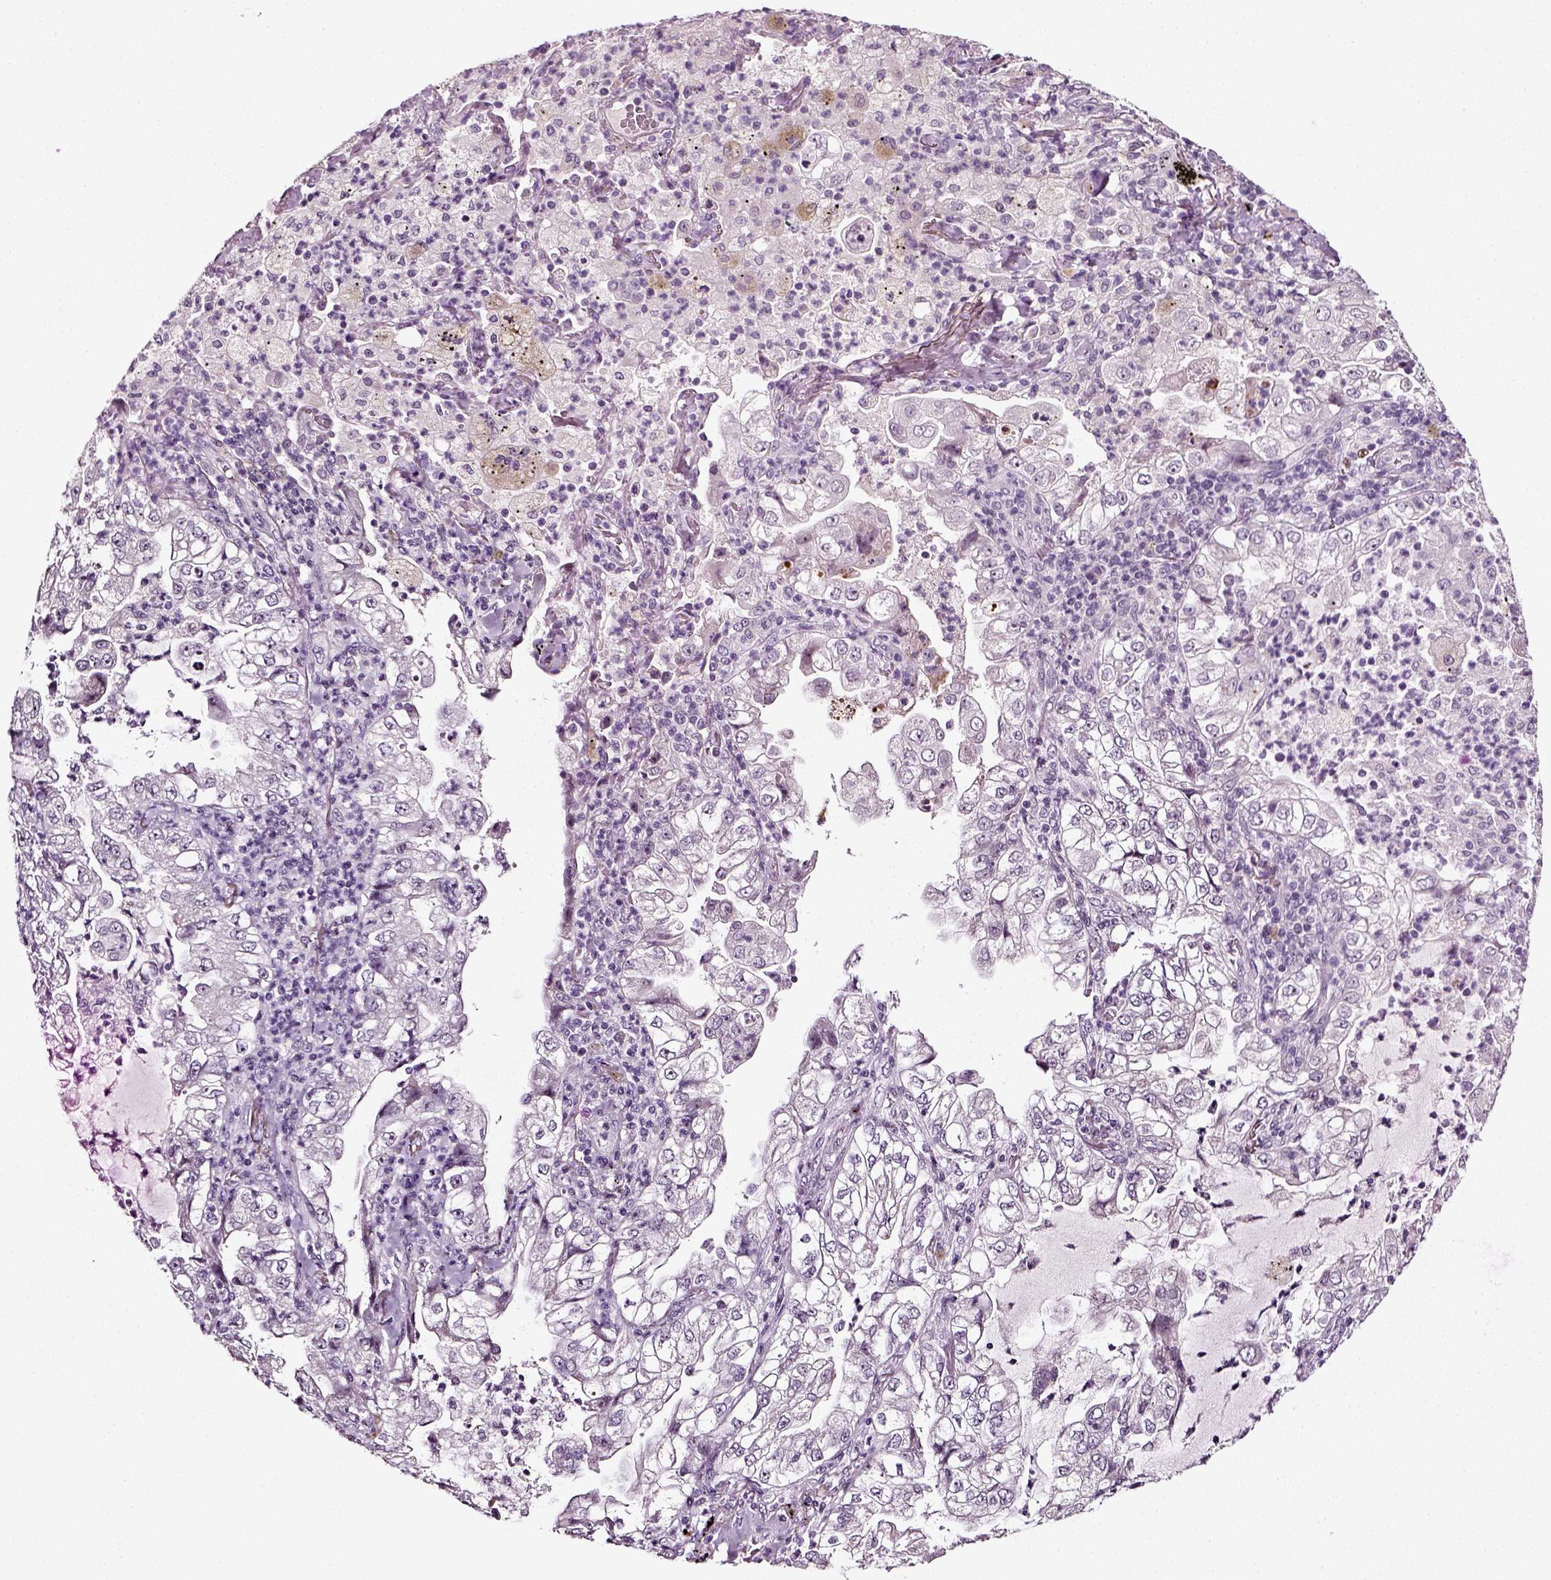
{"staining": {"intensity": "negative", "quantity": "none", "location": "none"}, "tissue": "lung cancer", "cell_type": "Tumor cells", "image_type": "cancer", "snomed": [{"axis": "morphology", "description": "Adenocarcinoma, NOS"}, {"axis": "topography", "description": "Lung"}], "caption": "Tumor cells are negative for brown protein staining in lung adenocarcinoma.", "gene": "SYNGAP1", "patient": {"sex": "female", "age": 73}}